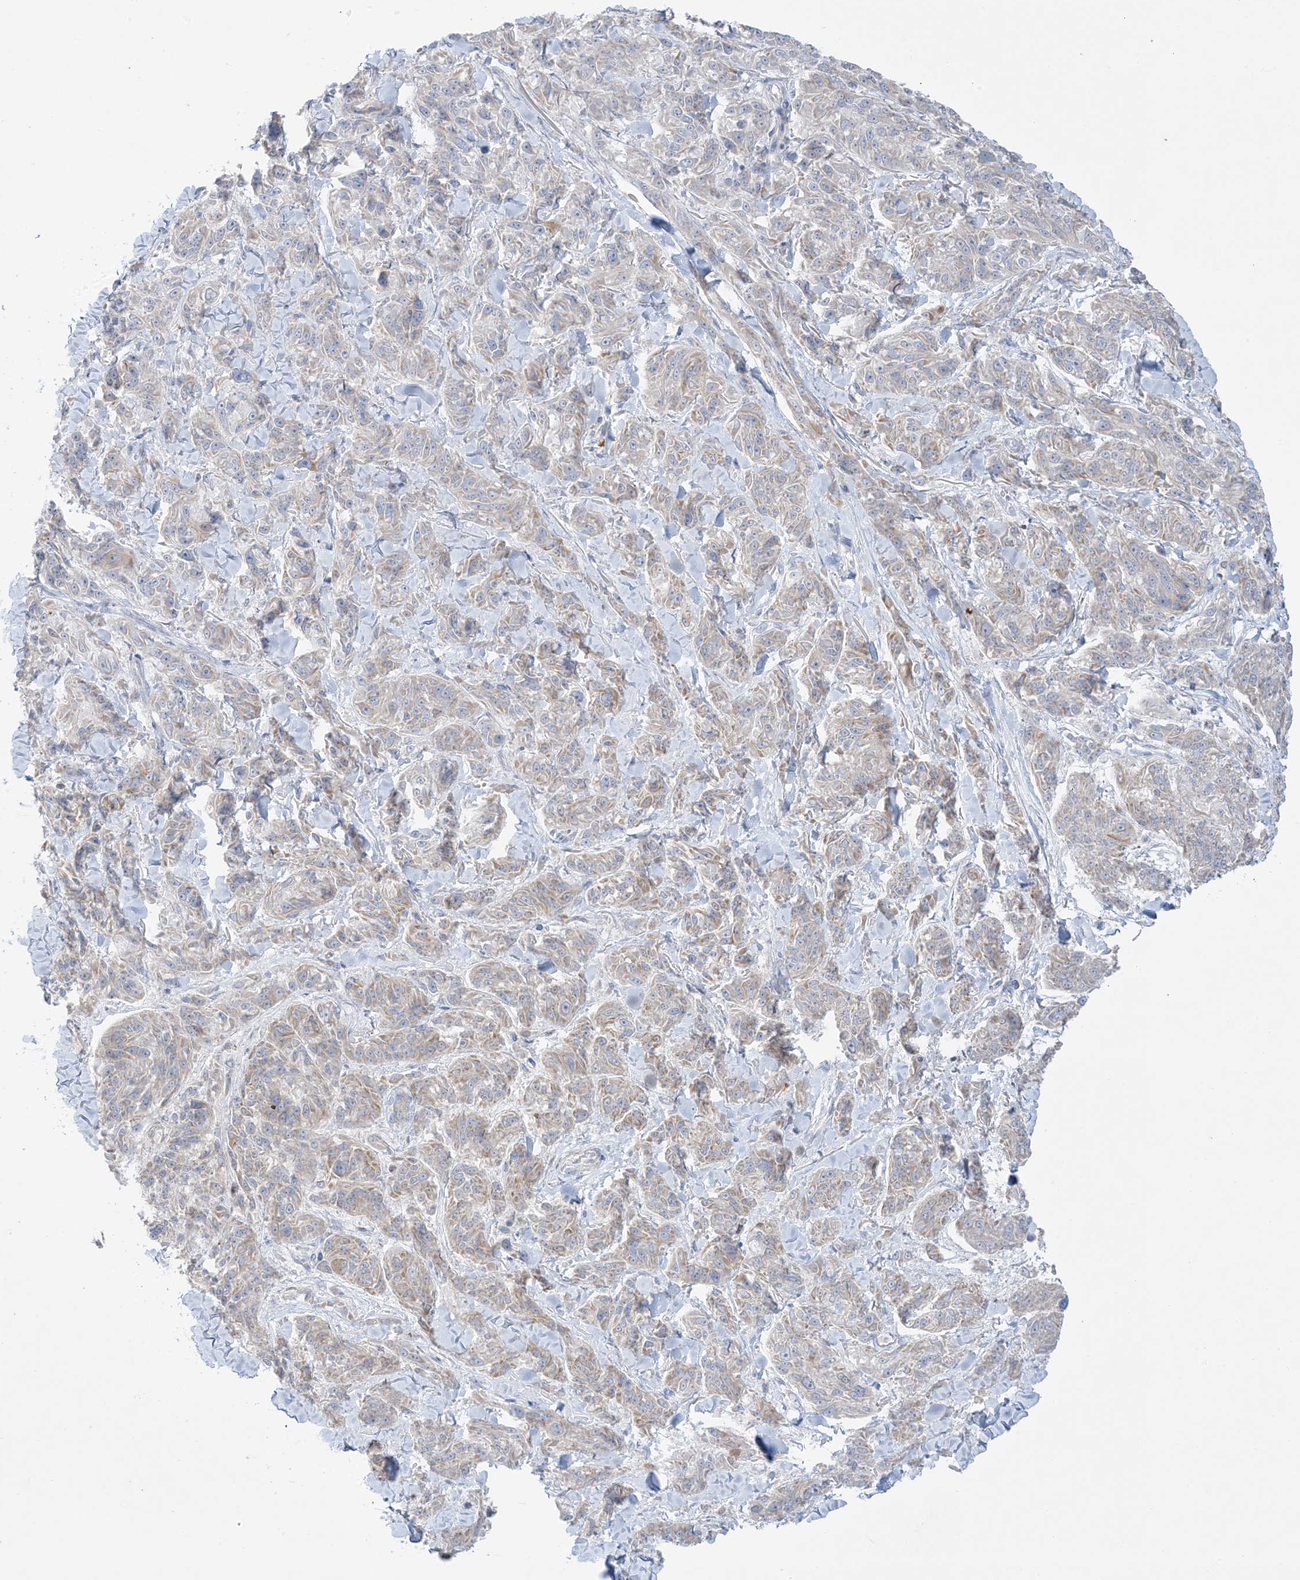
{"staining": {"intensity": "weak", "quantity": "25%-75%", "location": "cytoplasmic/membranous"}, "tissue": "melanoma", "cell_type": "Tumor cells", "image_type": "cancer", "snomed": [{"axis": "morphology", "description": "Malignant melanoma, NOS"}, {"axis": "topography", "description": "Skin"}], "caption": "Immunohistochemistry photomicrograph of malignant melanoma stained for a protein (brown), which displays low levels of weak cytoplasmic/membranous staining in approximately 25%-75% of tumor cells.", "gene": "FAM184A", "patient": {"sex": "male", "age": 53}}